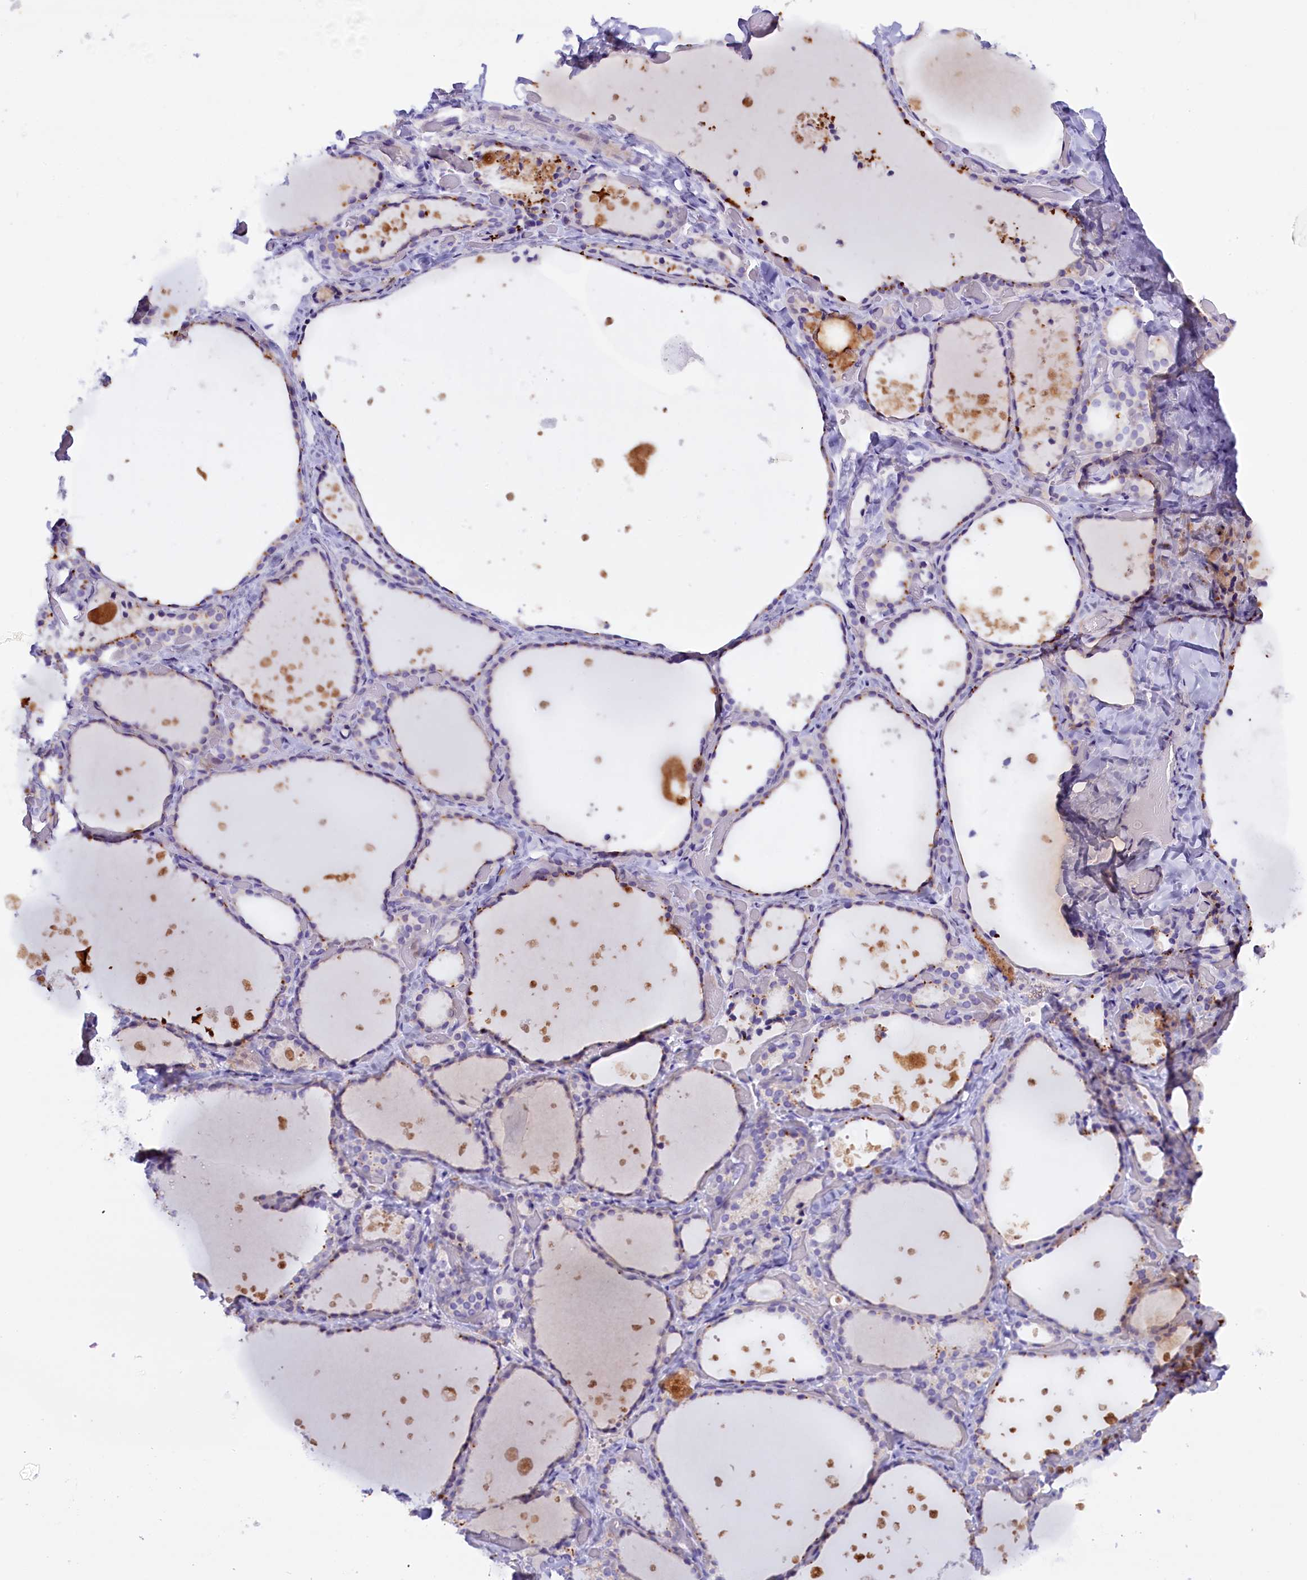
{"staining": {"intensity": "weak", "quantity": "<25%", "location": "cytoplasmic/membranous"}, "tissue": "thyroid gland", "cell_type": "Glandular cells", "image_type": "normal", "snomed": [{"axis": "morphology", "description": "Normal tissue, NOS"}, {"axis": "topography", "description": "Thyroid gland"}], "caption": "The histopathology image reveals no significant expression in glandular cells of thyroid gland. Nuclei are stained in blue.", "gene": "RTTN", "patient": {"sex": "female", "age": 44}}